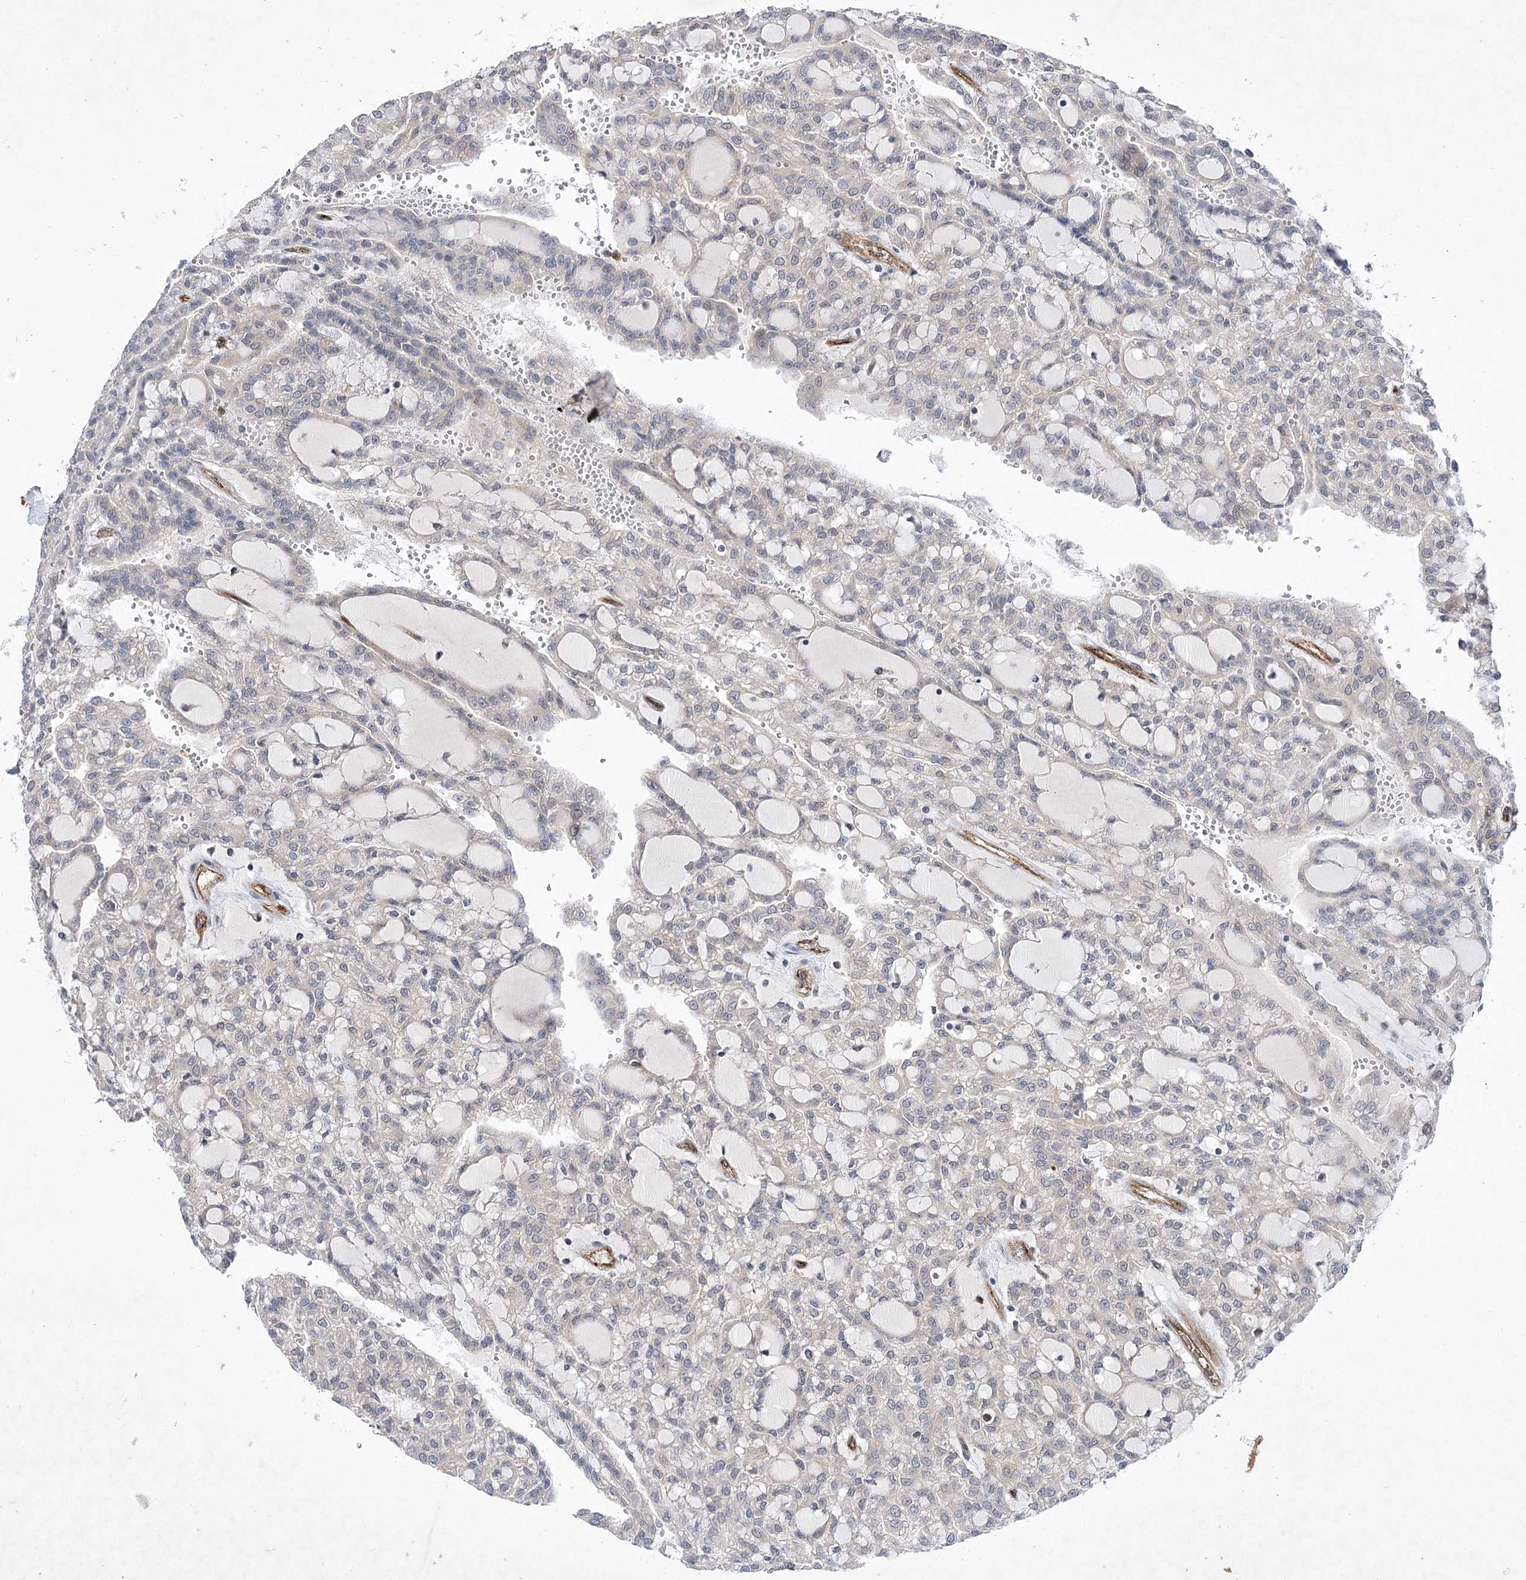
{"staining": {"intensity": "negative", "quantity": "none", "location": "none"}, "tissue": "renal cancer", "cell_type": "Tumor cells", "image_type": "cancer", "snomed": [{"axis": "morphology", "description": "Adenocarcinoma, NOS"}, {"axis": "topography", "description": "Kidney"}], "caption": "Renal cancer (adenocarcinoma) was stained to show a protein in brown. There is no significant expression in tumor cells.", "gene": "ARHGAP31", "patient": {"sex": "male", "age": 63}}